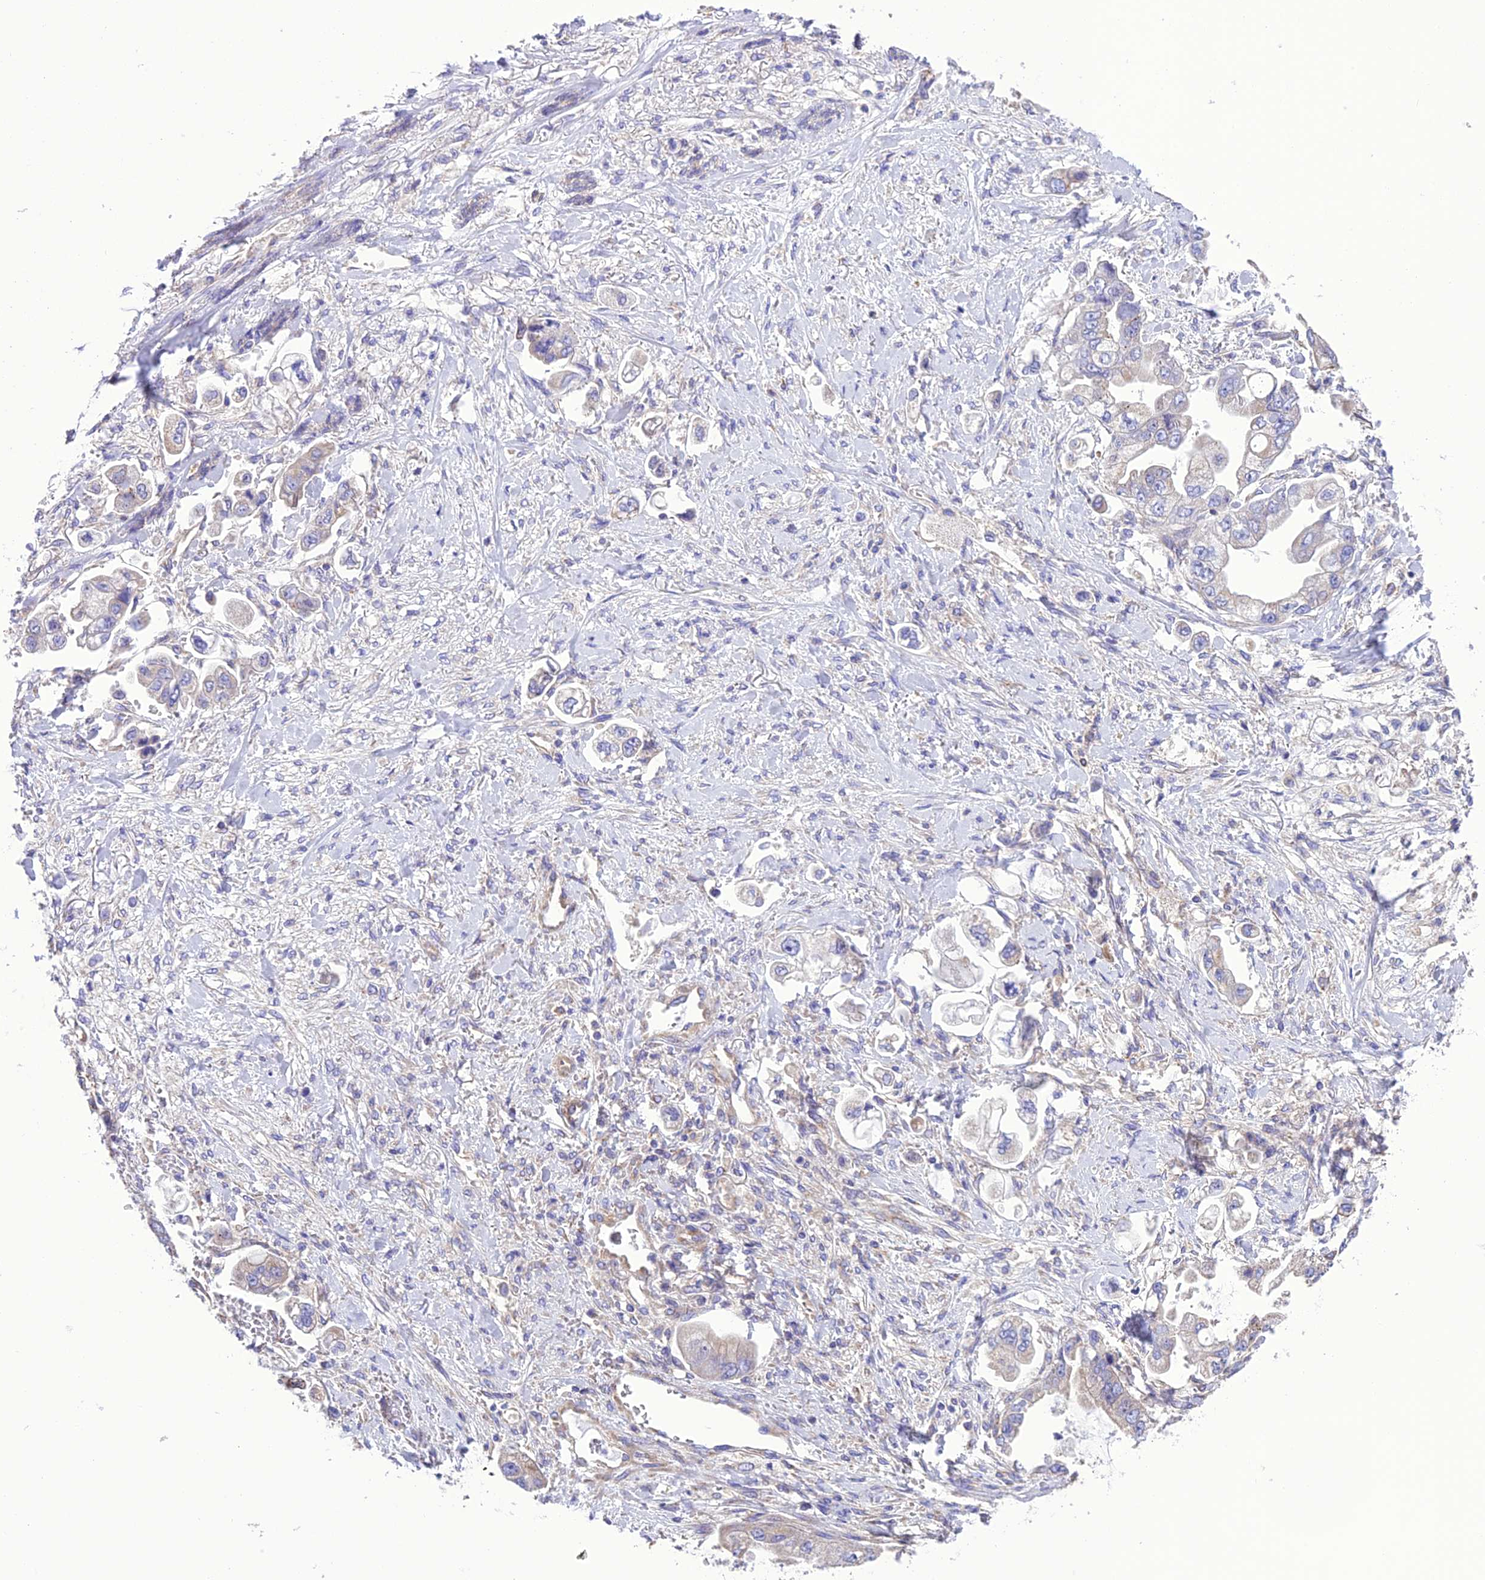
{"staining": {"intensity": "negative", "quantity": "none", "location": "none"}, "tissue": "stomach cancer", "cell_type": "Tumor cells", "image_type": "cancer", "snomed": [{"axis": "morphology", "description": "Adenocarcinoma, NOS"}, {"axis": "topography", "description": "Stomach"}], "caption": "Protein analysis of stomach adenocarcinoma shows no significant positivity in tumor cells.", "gene": "MAP3K12", "patient": {"sex": "male", "age": 62}}